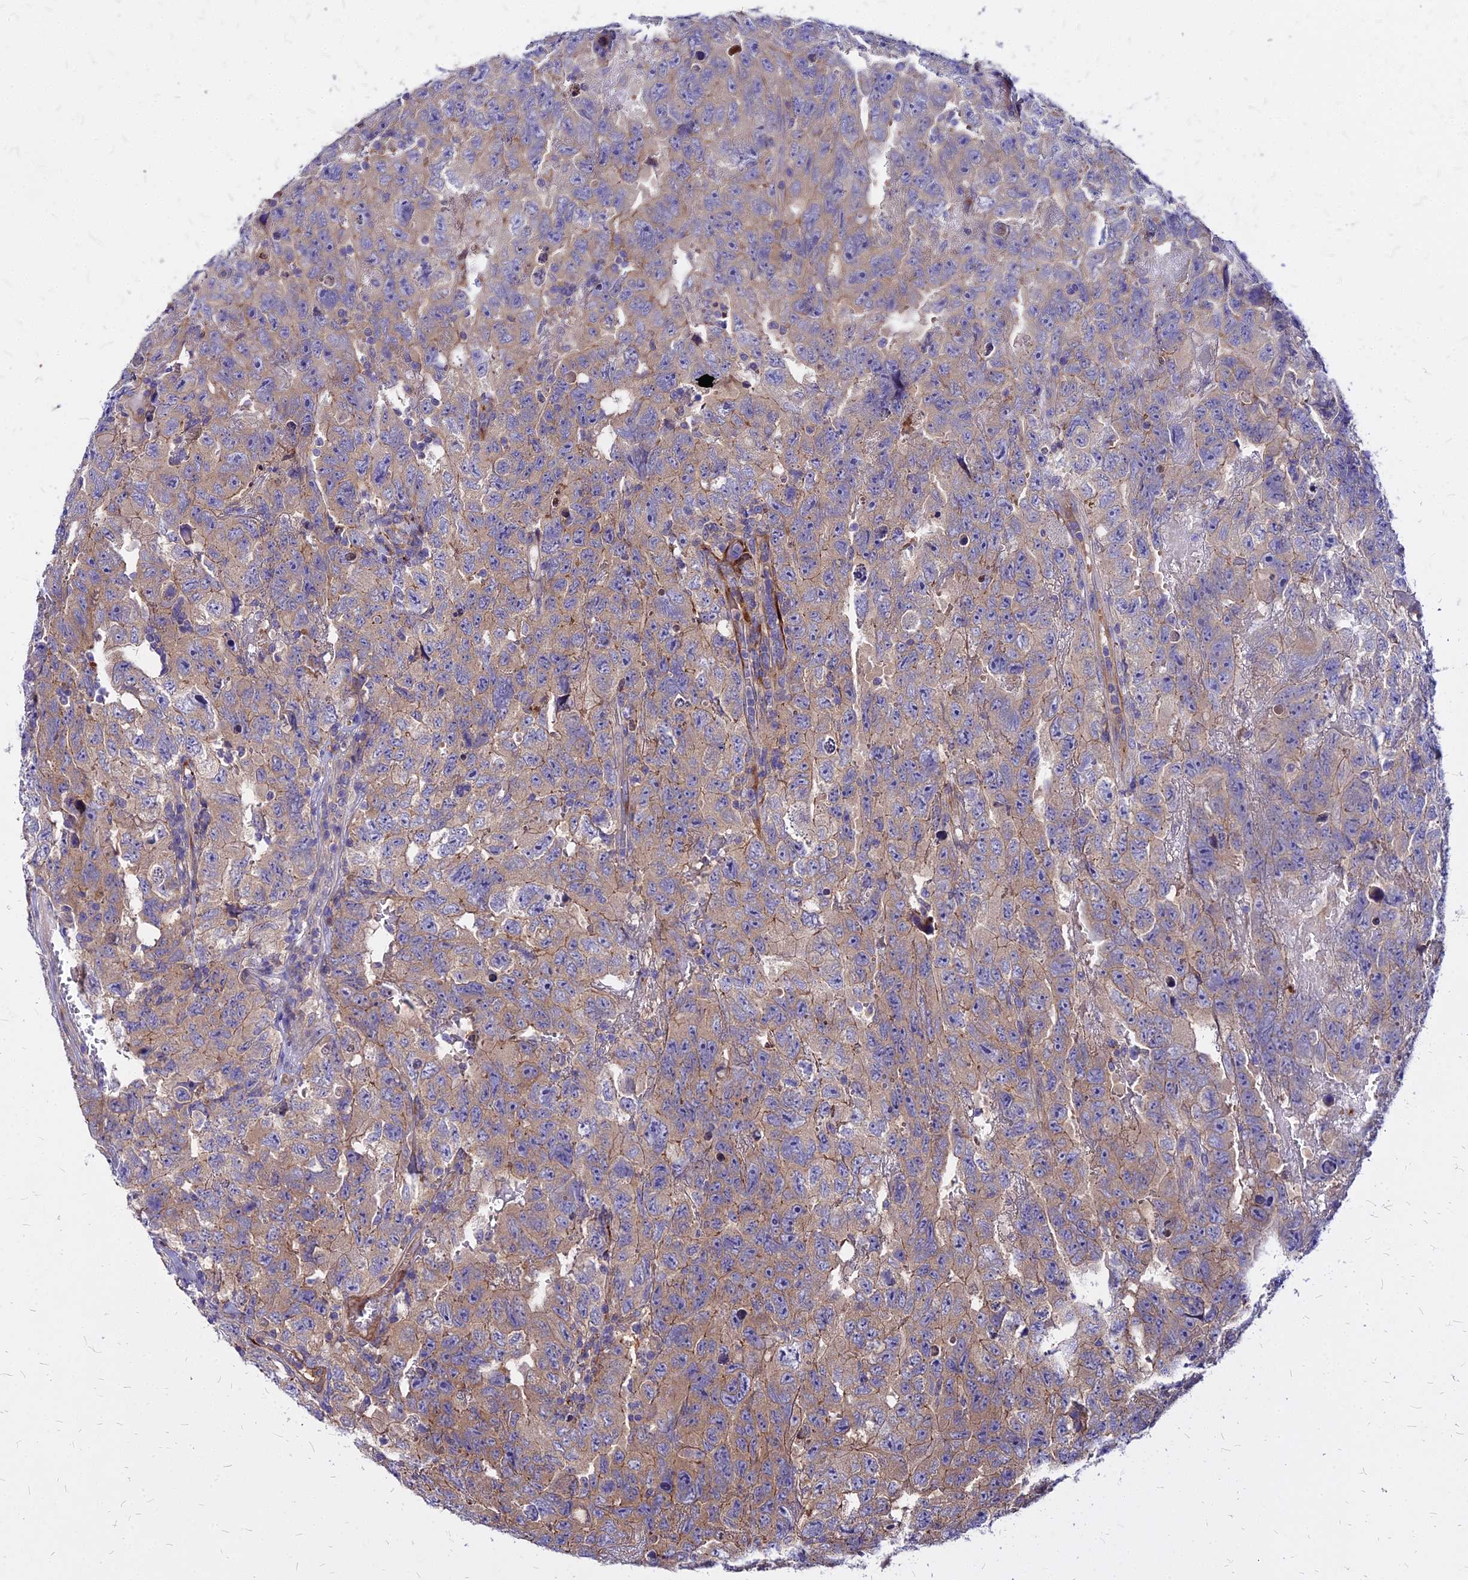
{"staining": {"intensity": "weak", "quantity": ">75%", "location": "cytoplasmic/membranous"}, "tissue": "testis cancer", "cell_type": "Tumor cells", "image_type": "cancer", "snomed": [{"axis": "morphology", "description": "Carcinoma, Embryonal, NOS"}, {"axis": "topography", "description": "Testis"}], "caption": "Approximately >75% of tumor cells in embryonal carcinoma (testis) show weak cytoplasmic/membranous protein staining as visualized by brown immunohistochemical staining.", "gene": "COMMD10", "patient": {"sex": "male", "age": 45}}